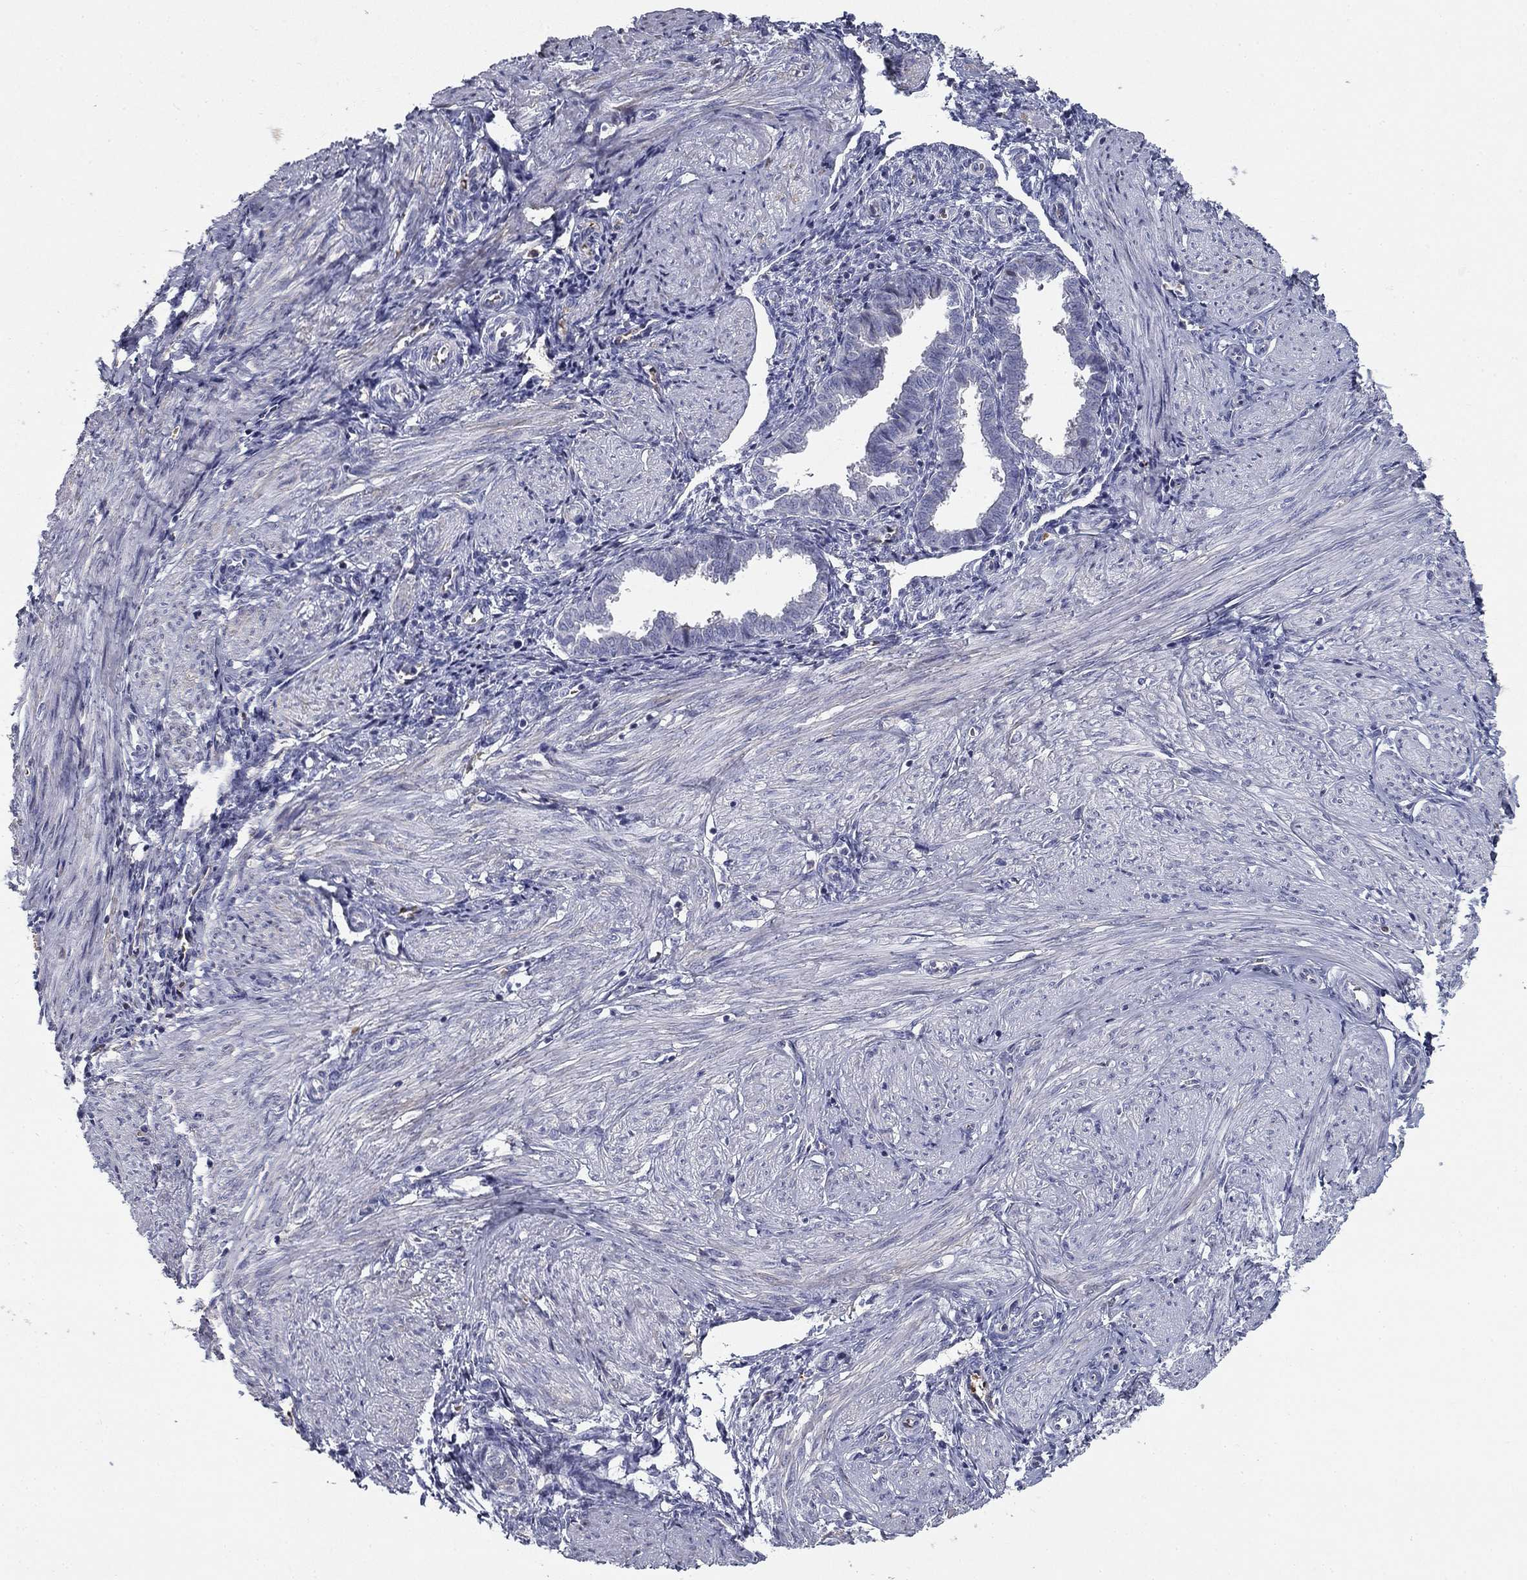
{"staining": {"intensity": "negative", "quantity": "none", "location": "none"}, "tissue": "endometrium", "cell_type": "Cells in endometrial stroma", "image_type": "normal", "snomed": [{"axis": "morphology", "description": "Normal tissue, NOS"}, {"axis": "topography", "description": "Endometrium"}], "caption": "Immunohistochemical staining of benign endometrium demonstrates no significant positivity in cells in endometrial stroma. The staining was performed using DAB (3,3'-diaminobenzidine) to visualize the protein expression in brown, while the nuclei were stained in blue with hematoxylin (Magnification: 20x).", "gene": "CPLX4", "patient": {"sex": "female", "age": 37}}